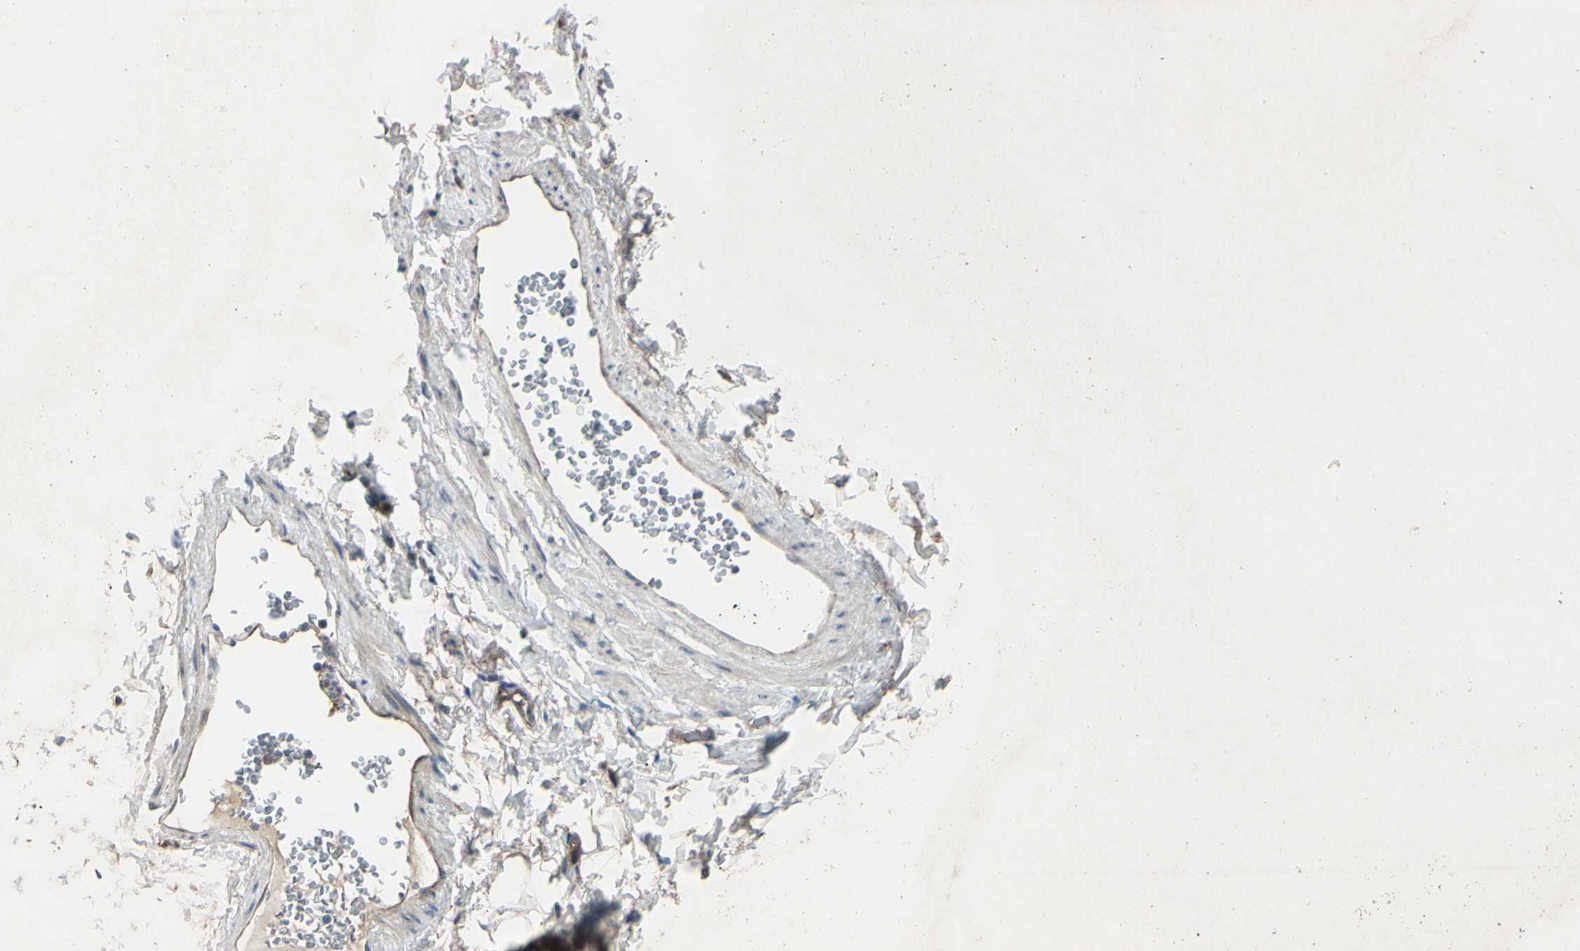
{"staining": {"intensity": "negative", "quantity": "none", "location": "none"}, "tissue": "soft tissue", "cell_type": "Fibroblasts", "image_type": "normal", "snomed": [{"axis": "morphology", "description": "Normal tissue, NOS"}, {"axis": "topography", "description": "Cartilage tissue"}, {"axis": "topography", "description": "Bronchus"}], "caption": "Photomicrograph shows no protein positivity in fibroblasts of normal soft tissue.", "gene": "IGSF9B", "patient": {"sex": "female", "age": 73}}